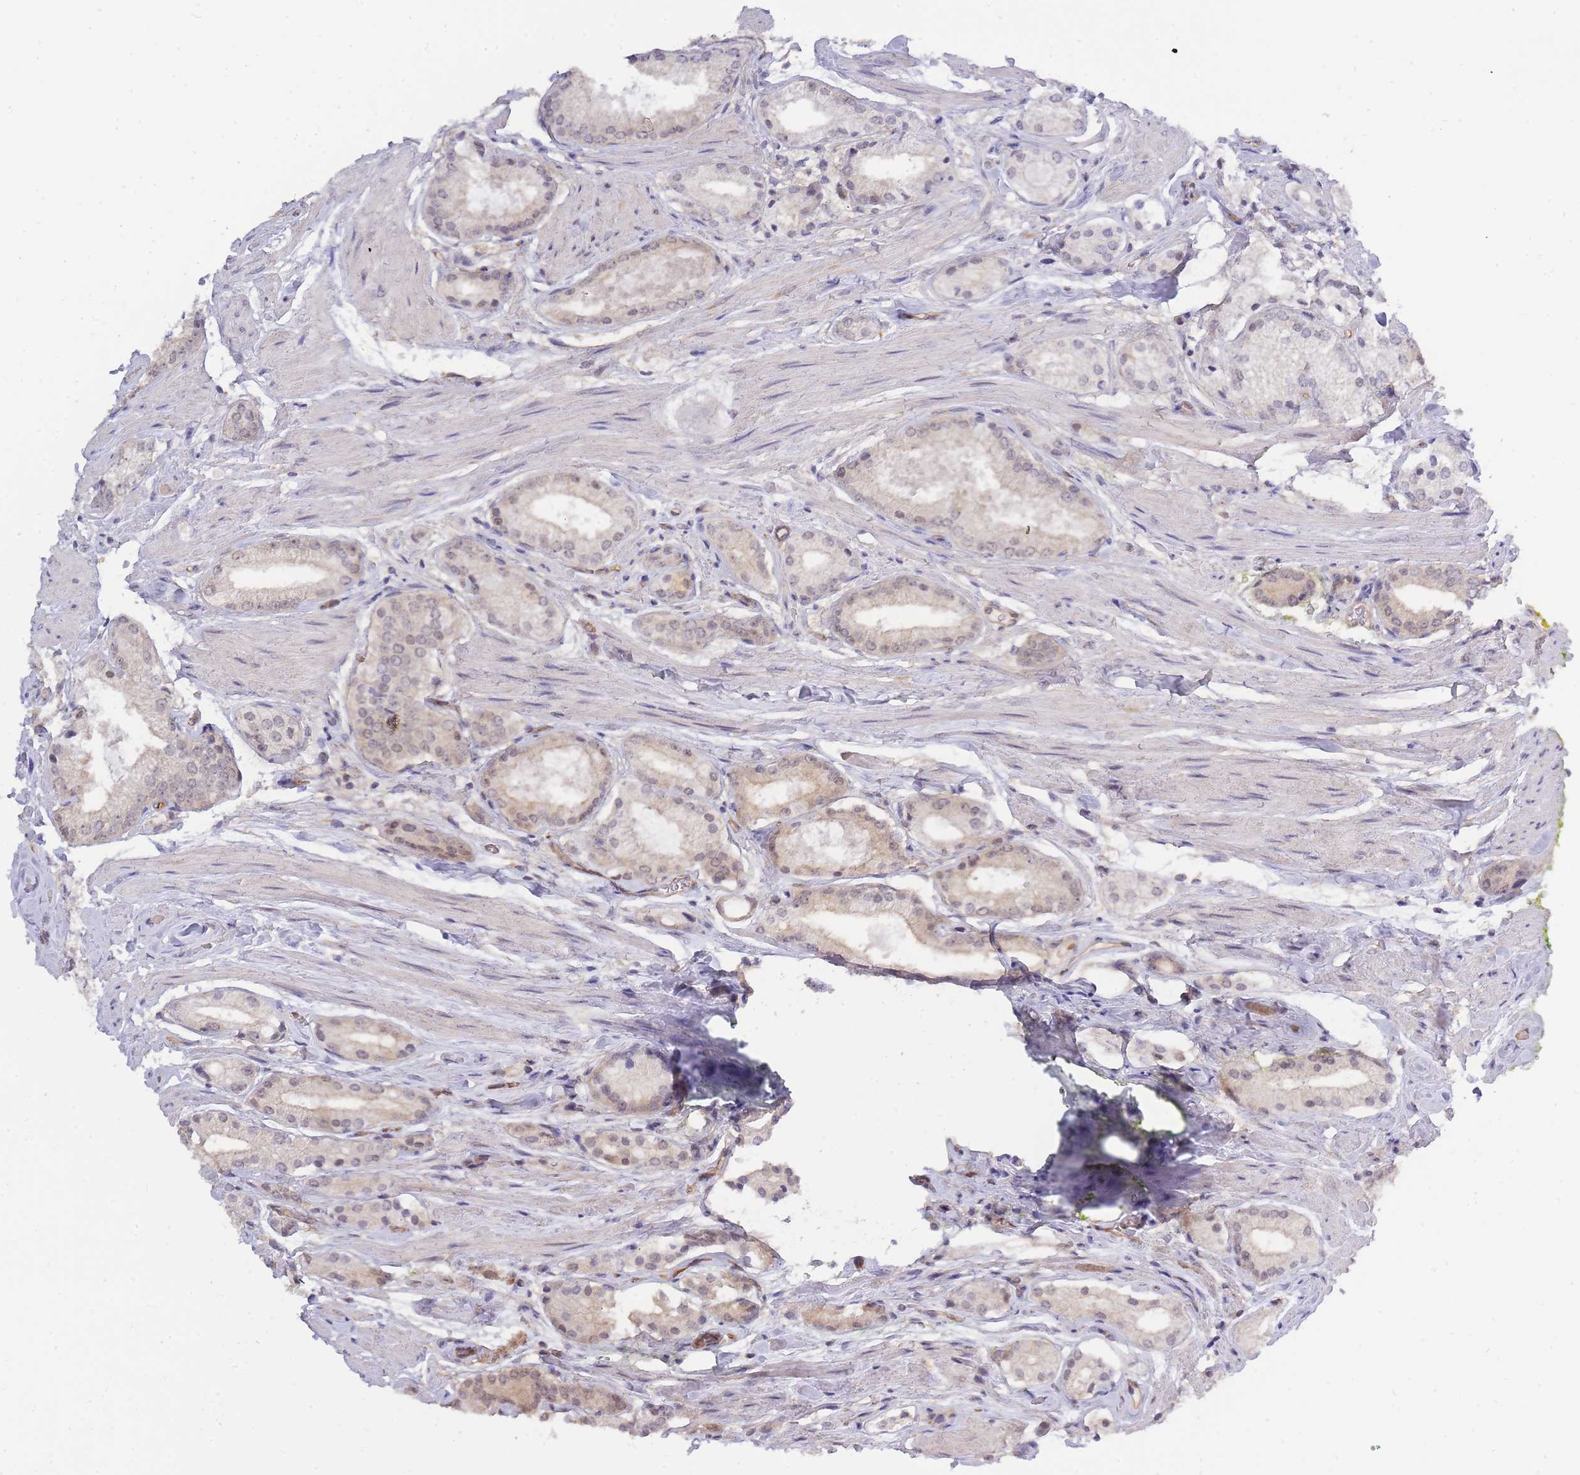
{"staining": {"intensity": "weak", "quantity": "<25%", "location": "cytoplasmic/membranous,nuclear"}, "tissue": "prostate cancer", "cell_type": "Tumor cells", "image_type": "cancer", "snomed": [{"axis": "morphology", "description": "Adenocarcinoma, High grade"}, {"axis": "topography", "description": "Prostate and seminal vesicle, NOS"}], "caption": "The immunohistochemistry (IHC) image has no significant expression in tumor cells of high-grade adenocarcinoma (prostate) tissue. (DAB IHC with hematoxylin counter stain).", "gene": "C19orf25", "patient": {"sex": "male", "age": 64}}